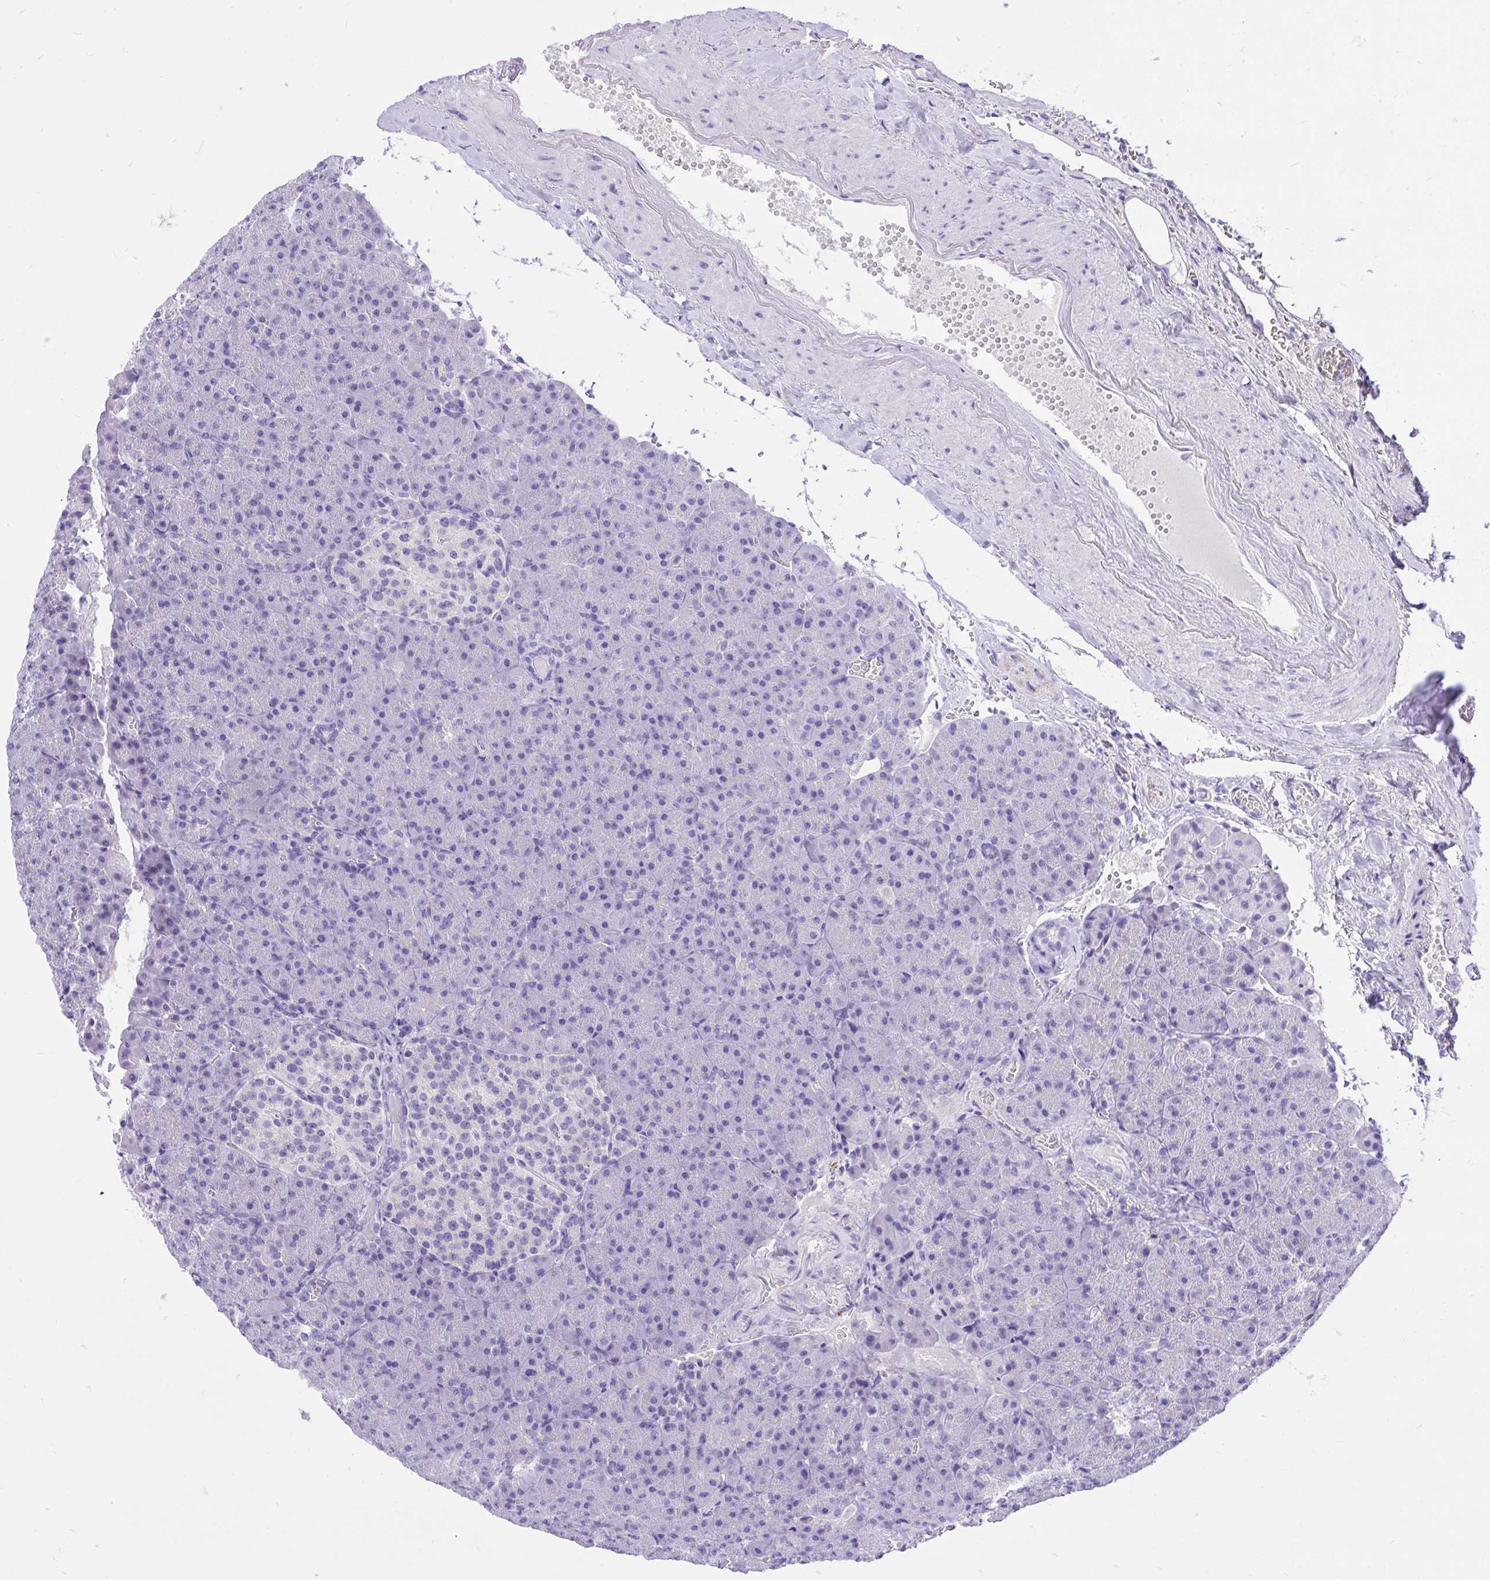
{"staining": {"intensity": "negative", "quantity": "none", "location": "none"}, "tissue": "pancreas", "cell_type": "Exocrine glandular cells", "image_type": "normal", "snomed": [{"axis": "morphology", "description": "Normal tissue, NOS"}, {"axis": "topography", "description": "Pancreas"}], "caption": "The immunohistochemistry (IHC) image has no significant staining in exocrine glandular cells of pancreas. (Stains: DAB IHC with hematoxylin counter stain, Microscopy: brightfield microscopy at high magnification).", "gene": "MON1A", "patient": {"sex": "female", "age": 74}}